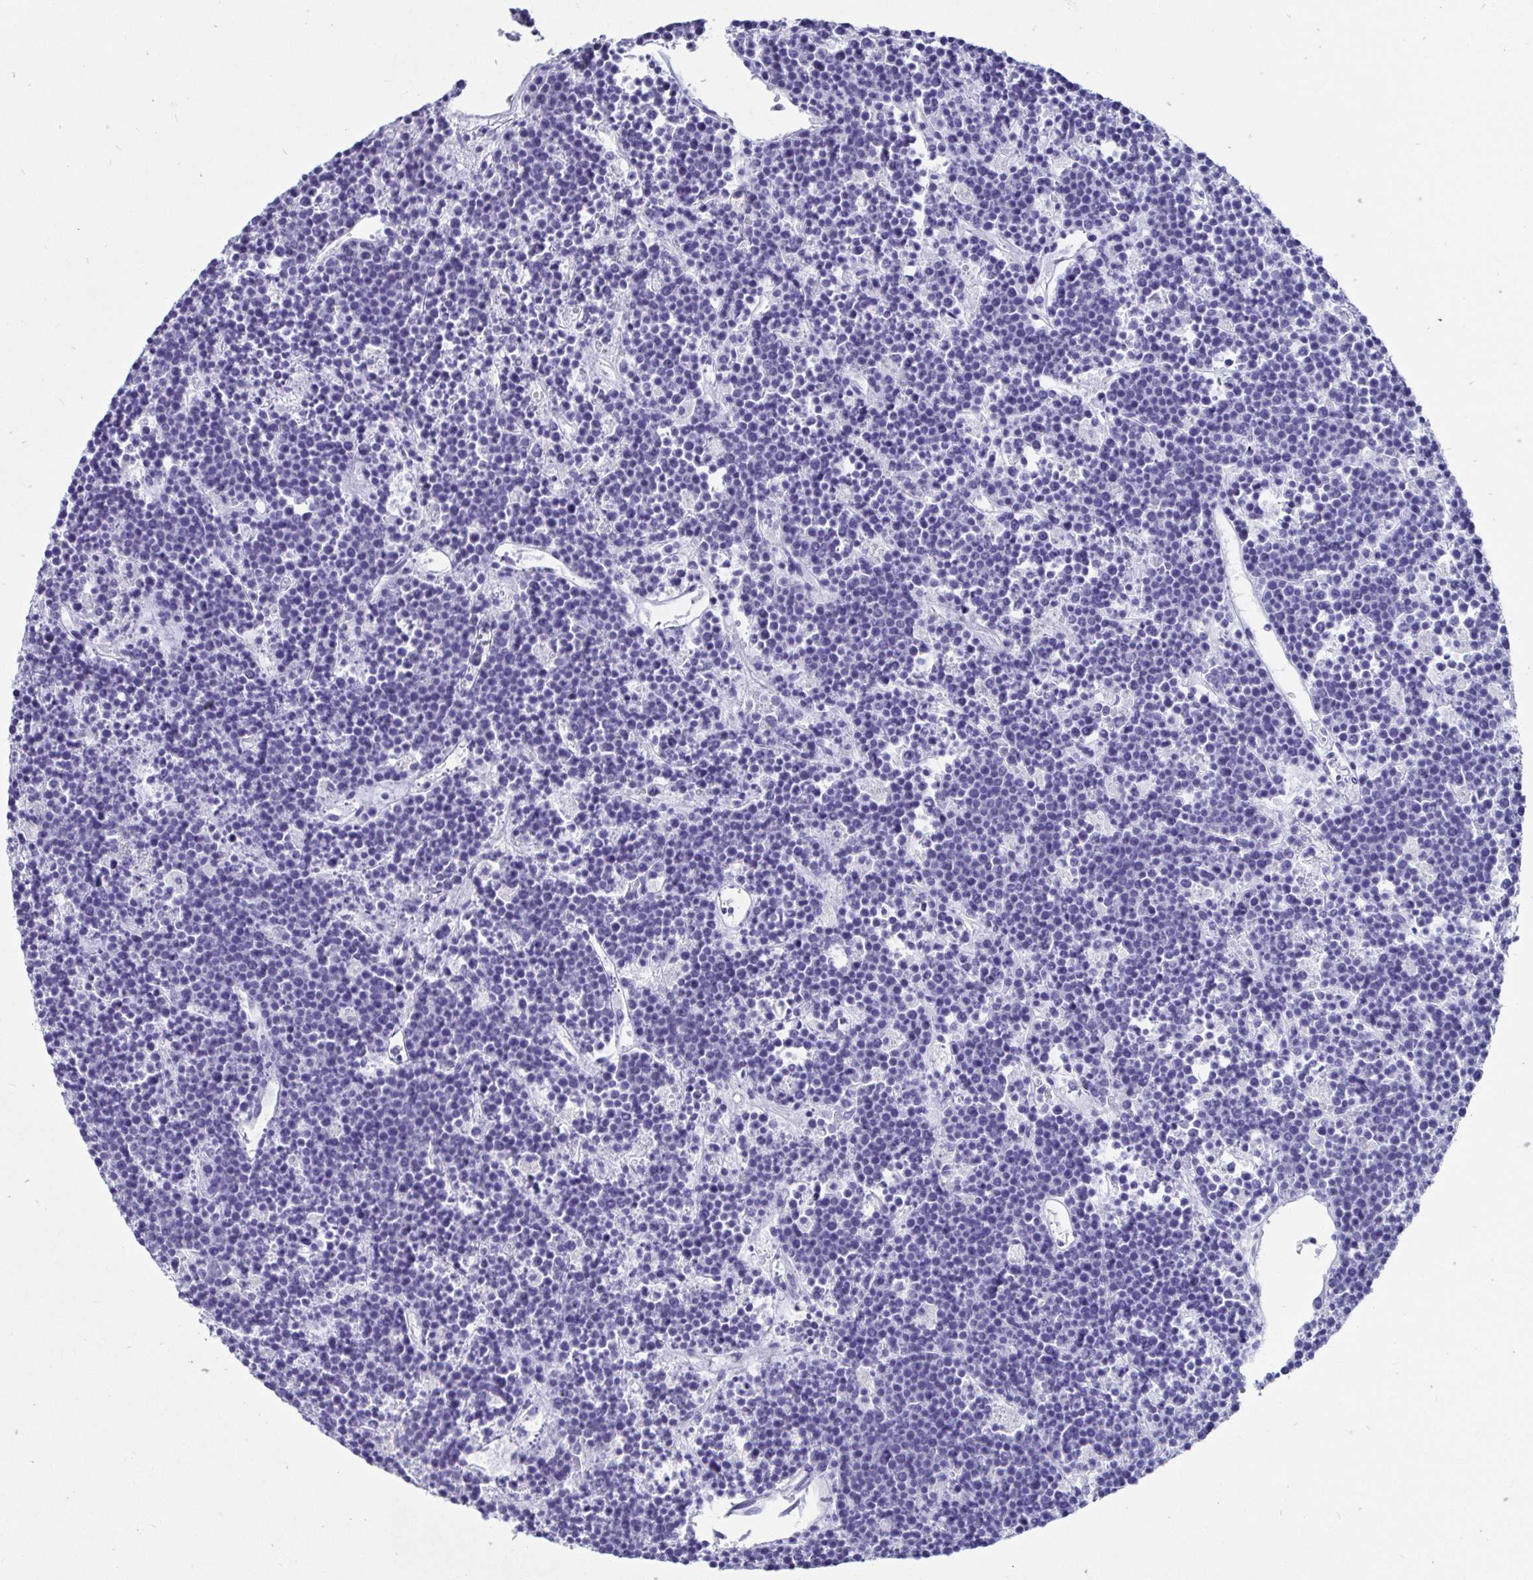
{"staining": {"intensity": "negative", "quantity": "none", "location": "none"}, "tissue": "lymphoma", "cell_type": "Tumor cells", "image_type": "cancer", "snomed": [{"axis": "morphology", "description": "Malignant lymphoma, non-Hodgkin's type, High grade"}, {"axis": "topography", "description": "Ovary"}], "caption": "Immunohistochemistry (IHC) image of neoplastic tissue: human lymphoma stained with DAB (3,3'-diaminobenzidine) reveals no significant protein expression in tumor cells.", "gene": "ZPBP2", "patient": {"sex": "female", "age": 56}}